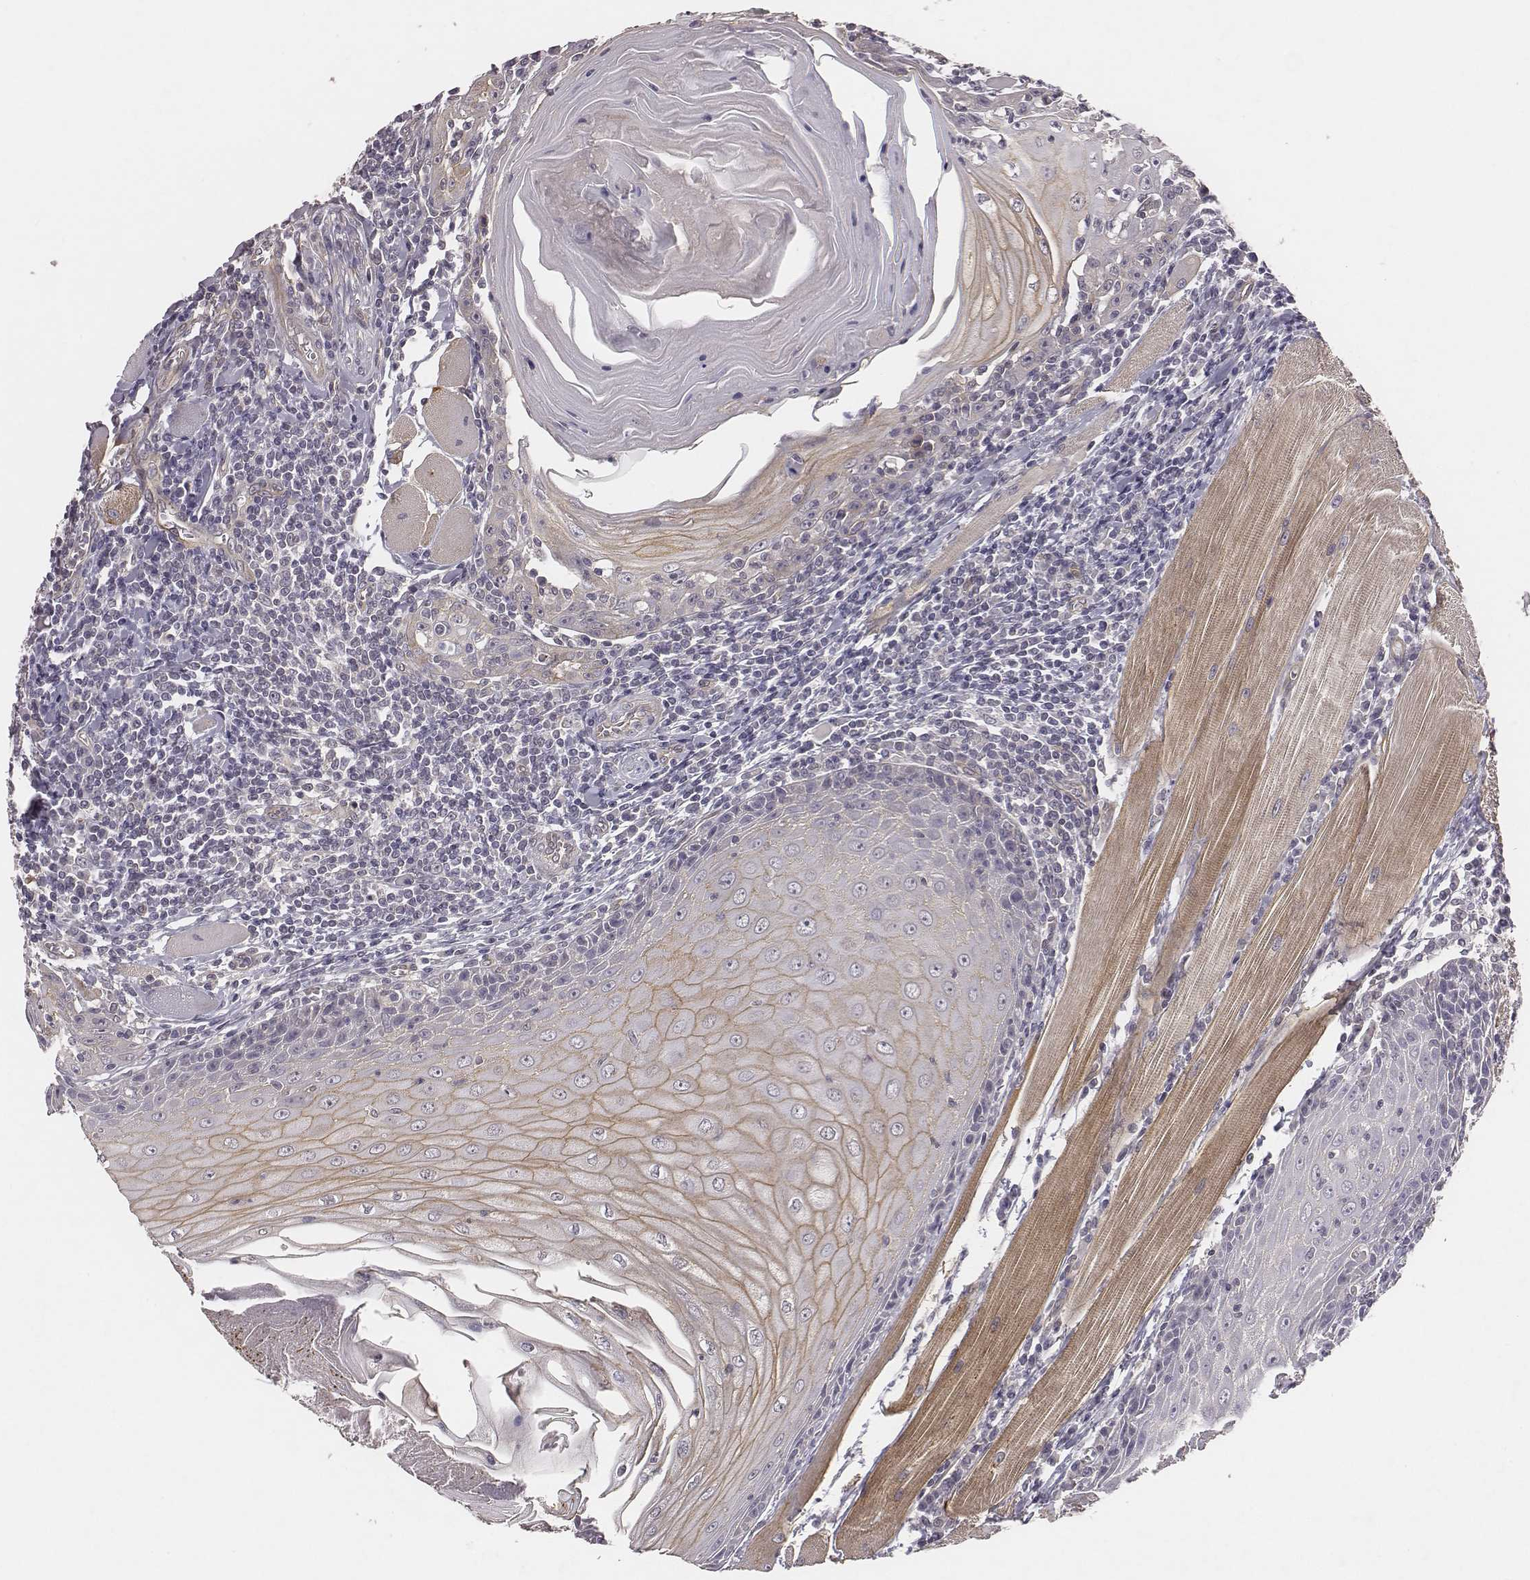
{"staining": {"intensity": "negative", "quantity": "none", "location": "none"}, "tissue": "head and neck cancer", "cell_type": "Tumor cells", "image_type": "cancer", "snomed": [{"axis": "morphology", "description": "Normal tissue, NOS"}, {"axis": "morphology", "description": "Squamous cell carcinoma, NOS"}, {"axis": "topography", "description": "Oral tissue"}, {"axis": "topography", "description": "Head-Neck"}], "caption": "The IHC histopathology image has no significant positivity in tumor cells of head and neck squamous cell carcinoma tissue.", "gene": "SCARF1", "patient": {"sex": "male", "age": 52}}